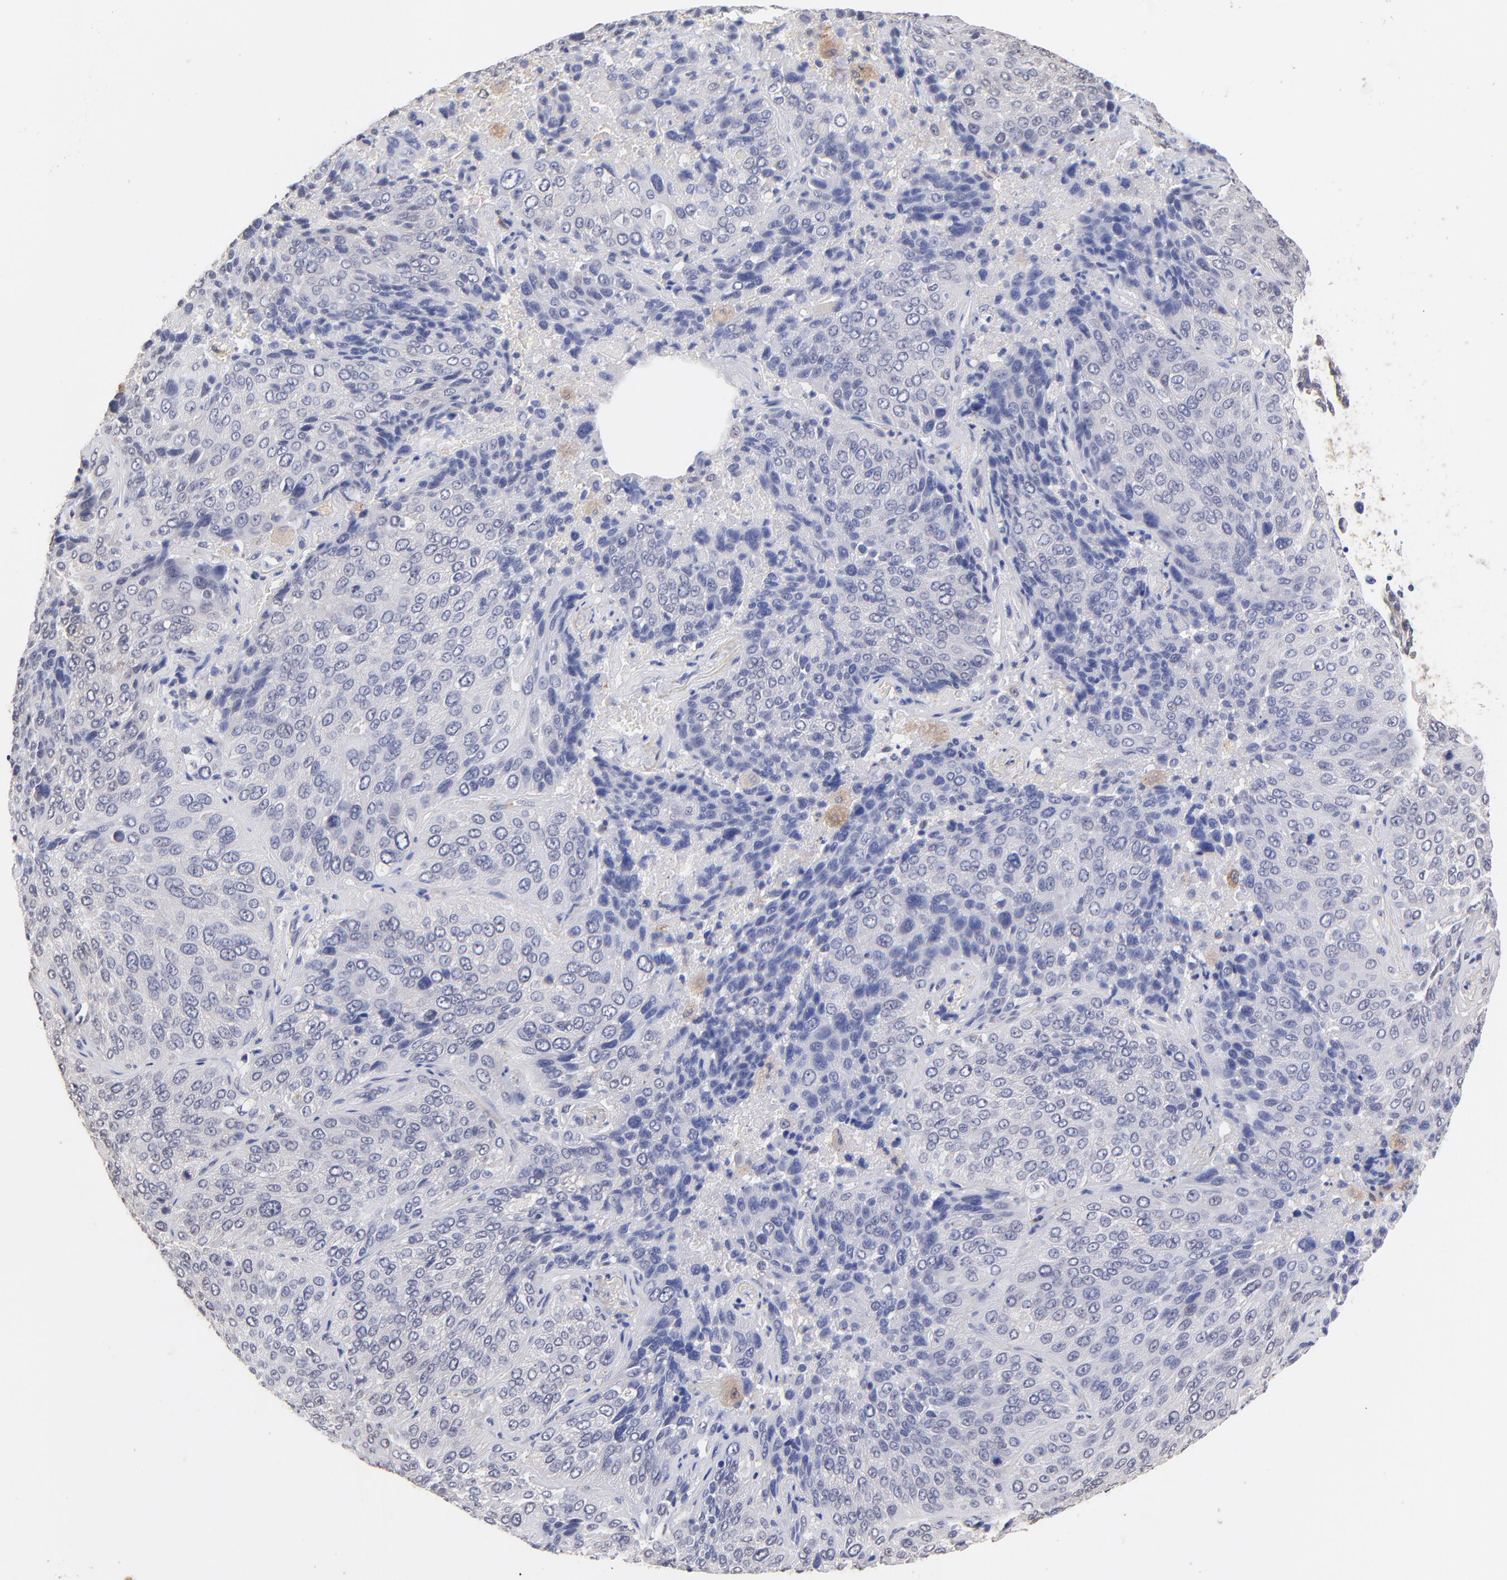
{"staining": {"intensity": "negative", "quantity": "none", "location": "none"}, "tissue": "lung cancer", "cell_type": "Tumor cells", "image_type": "cancer", "snomed": [{"axis": "morphology", "description": "Squamous cell carcinoma, NOS"}, {"axis": "topography", "description": "Lung"}], "caption": "Micrograph shows no protein staining in tumor cells of lung squamous cell carcinoma tissue.", "gene": "RIBC2", "patient": {"sex": "male", "age": 54}}